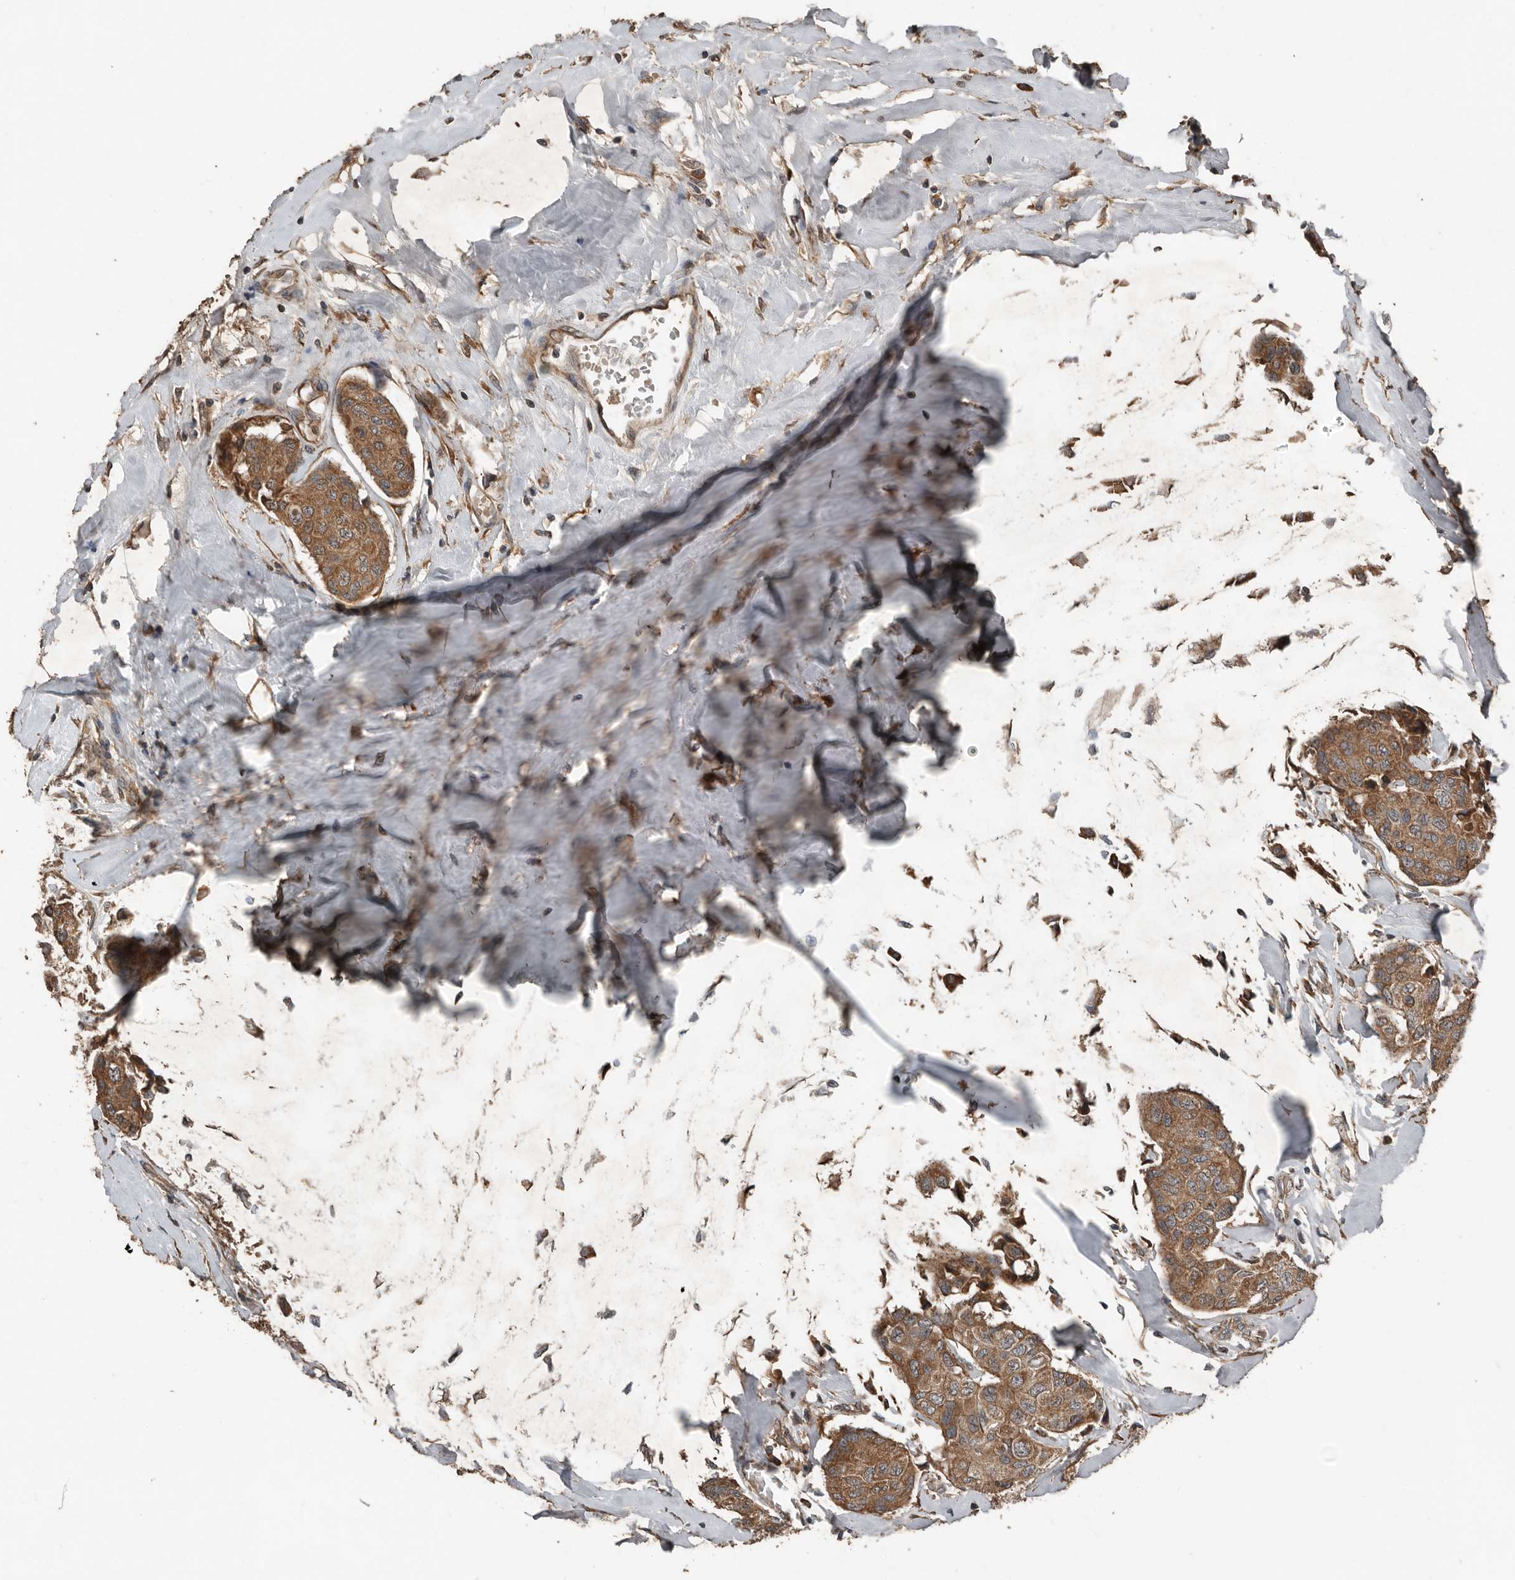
{"staining": {"intensity": "moderate", "quantity": ">75%", "location": "cytoplasmic/membranous"}, "tissue": "breast cancer", "cell_type": "Tumor cells", "image_type": "cancer", "snomed": [{"axis": "morphology", "description": "Duct carcinoma"}, {"axis": "topography", "description": "Breast"}], "caption": "Immunohistochemical staining of human breast cancer reveals medium levels of moderate cytoplasmic/membranous staining in about >75% of tumor cells.", "gene": "RNF207", "patient": {"sex": "female", "age": 80}}